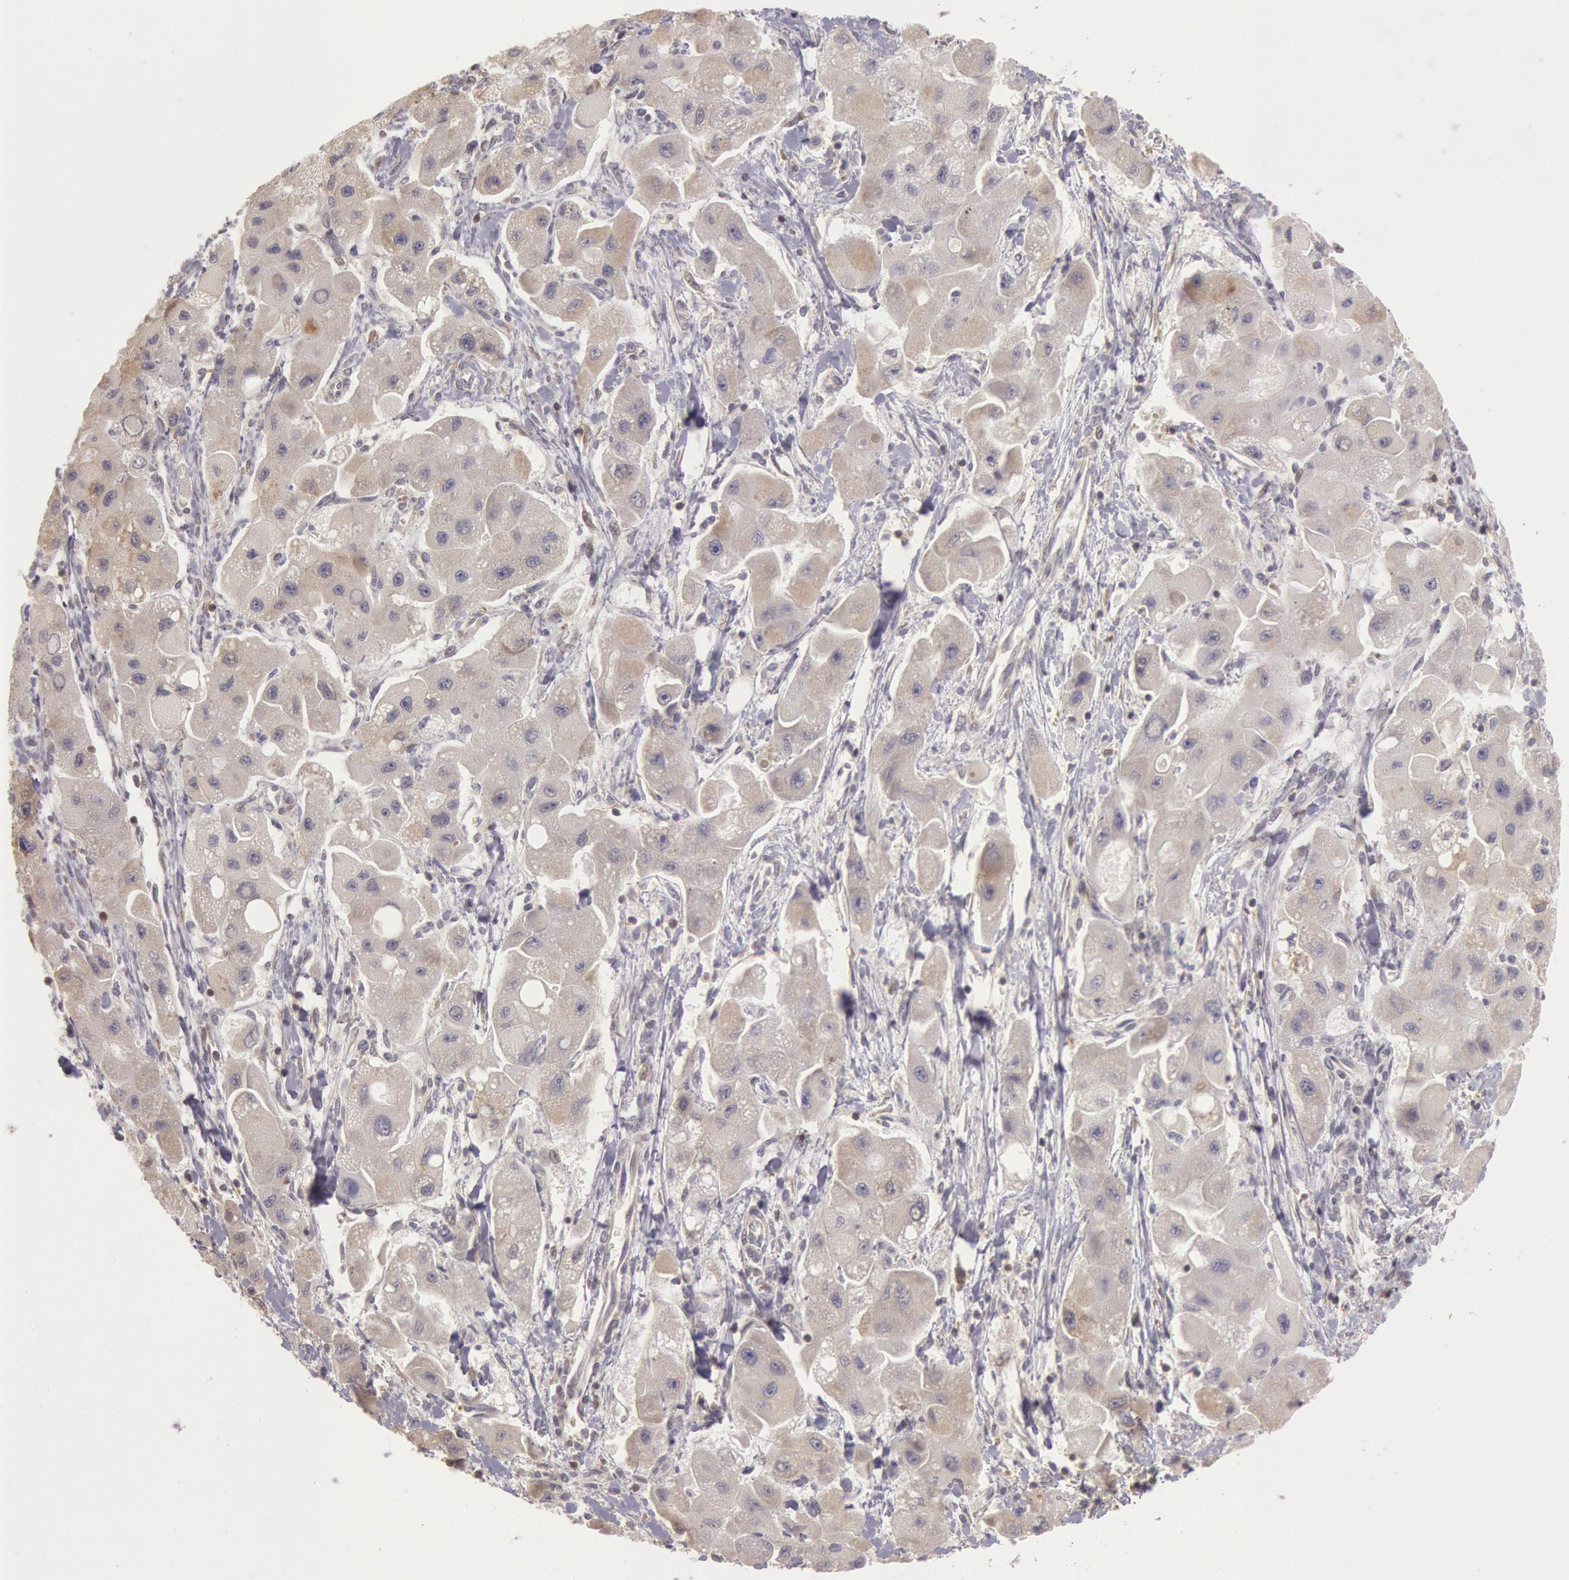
{"staining": {"intensity": "weak", "quantity": ">75%", "location": "cytoplasmic/membranous"}, "tissue": "liver cancer", "cell_type": "Tumor cells", "image_type": "cancer", "snomed": [{"axis": "morphology", "description": "Carcinoma, Hepatocellular, NOS"}, {"axis": "topography", "description": "Liver"}], "caption": "Immunohistochemical staining of liver cancer demonstrates weak cytoplasmic/membranous protein staining in approximately >75% of tumor cells.", "gene": "NMT2", "patient": {"sex": "male", "age": 24}}